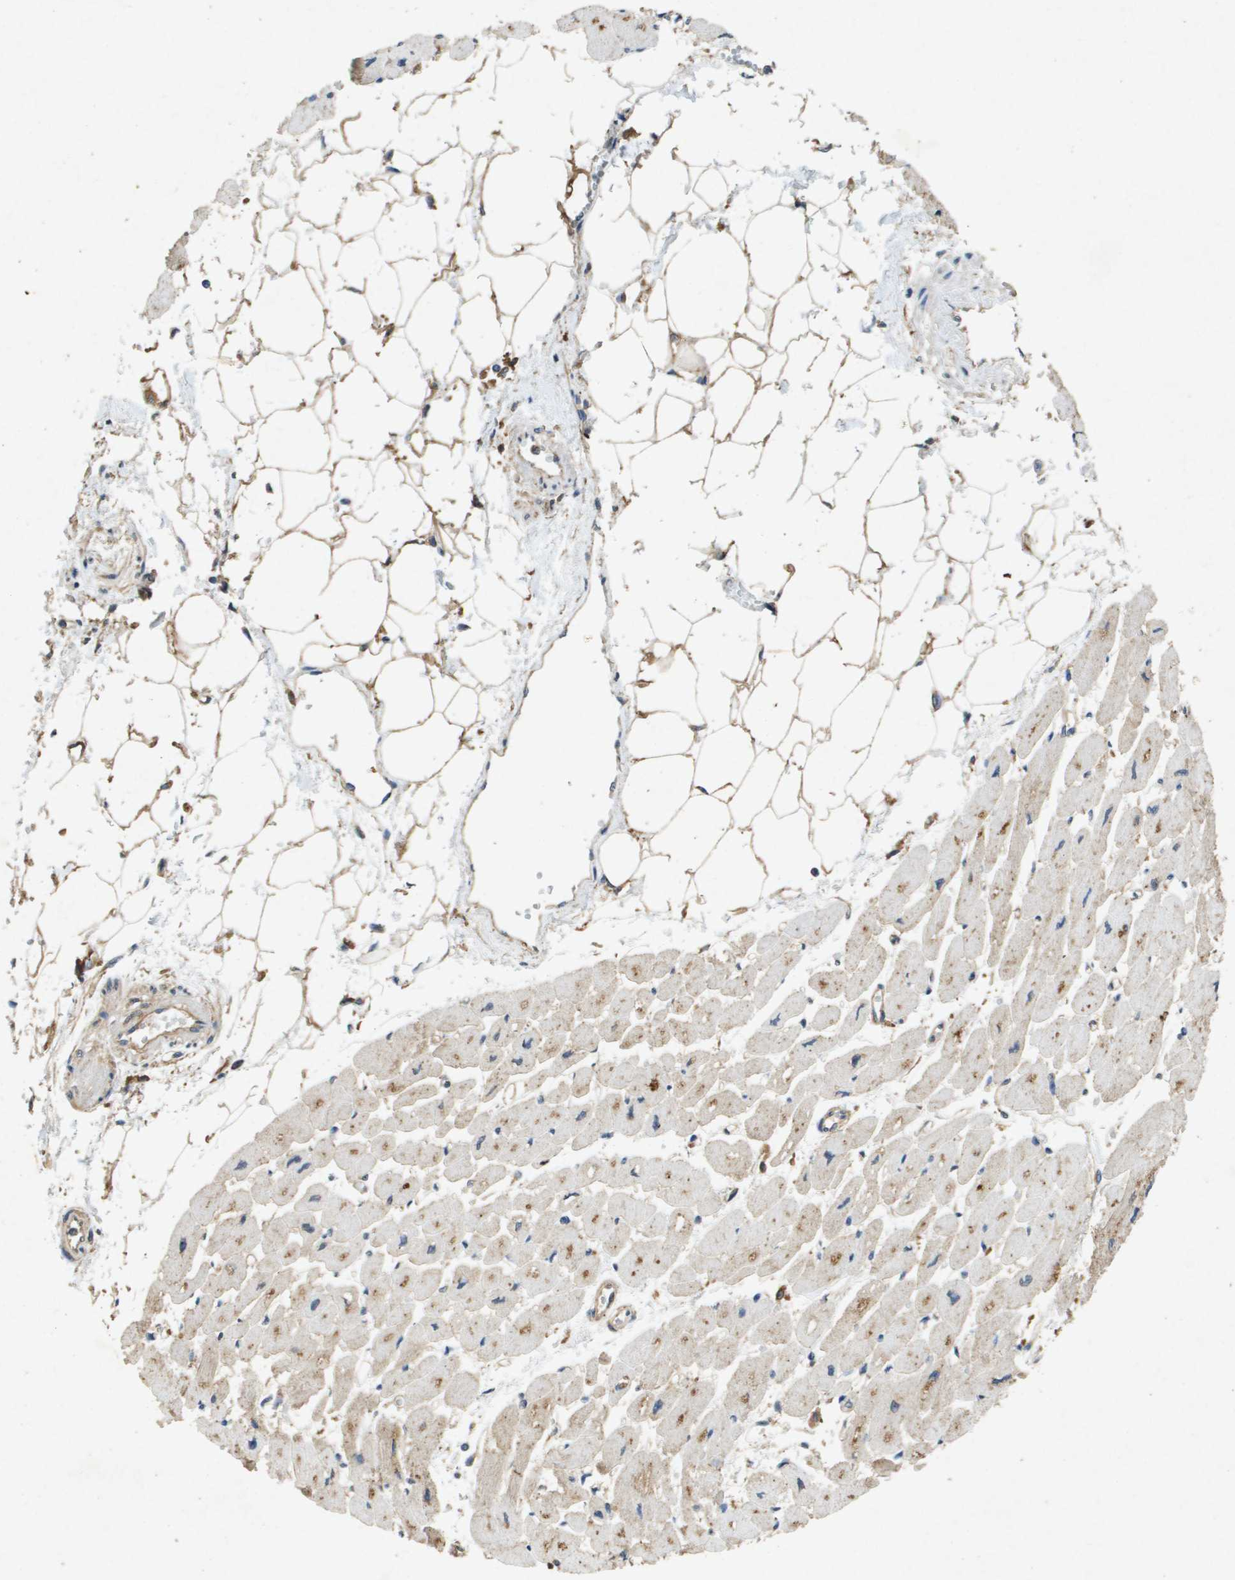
{"staining": {"intensity": "moderate", "quantity": "25%-75%", "location": "cytoplasmic/membranous"}, "tissue": "heart muscle", "cell_type": "Cardiomyocytes", "image_type": "normal", "snomed": [{"axis": "morphology", "description": "Normal tissue, NOS"}, {"axis": "topography", "description": "Heart"}], "caption": "Brown immunohistochemical staining in benign human heart muscle displays moderate cytoplasmic/membranous staining in about 25%-75% of cardiomyocytes.", "gene": "PTPRT", "patient": {"sex": "female", "age": 54}}